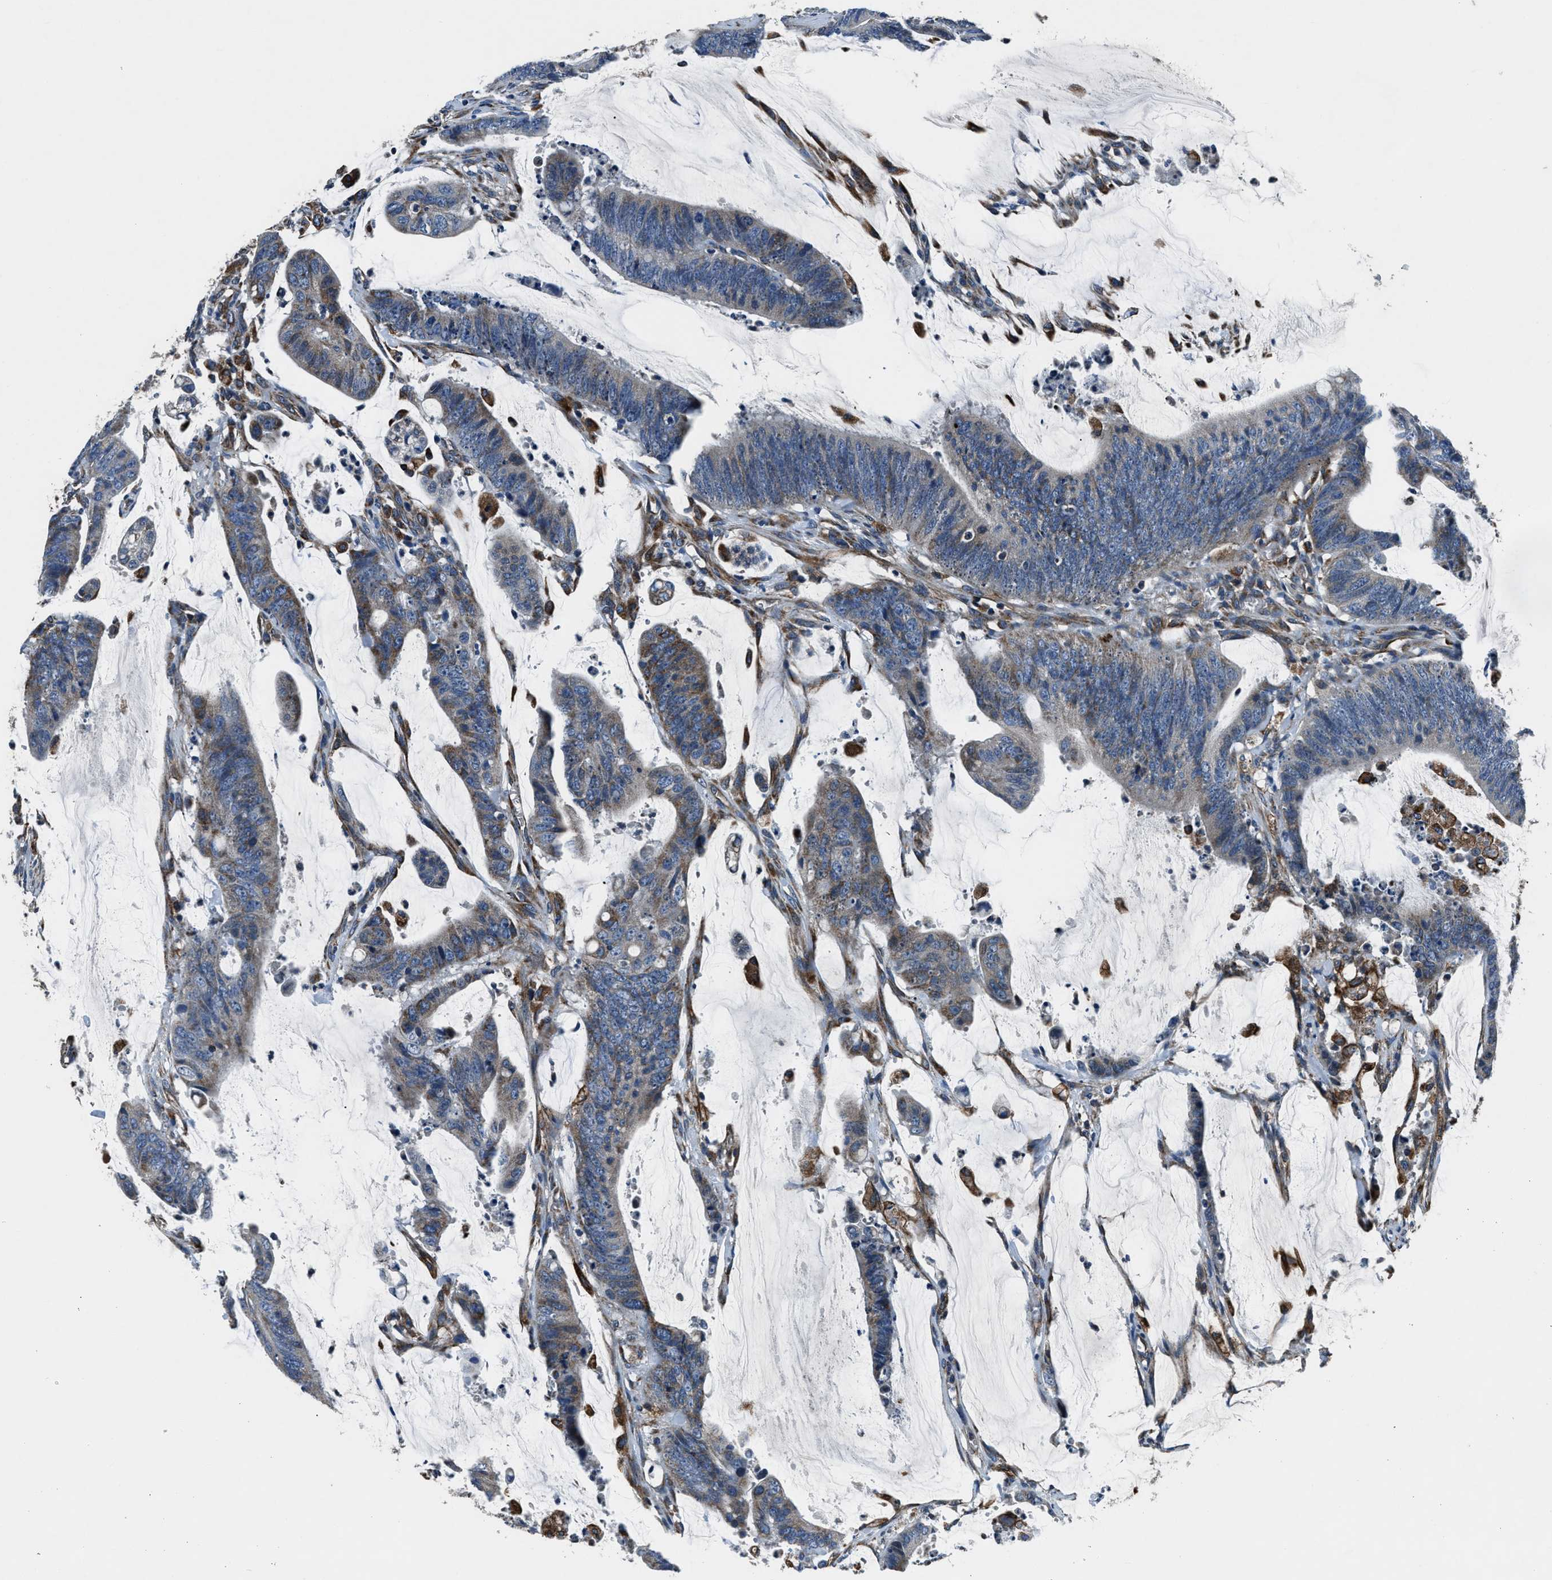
{"staining": {"intensity": "weak", "quantity": "<25%", "location": "cytoplasmic/membranous"}, "tissue": "colorectal cancer", "cell_type": "Tumor cells", "image_type": "cancer", "snomed": [{"axis": "morphology", "description": "Adenocarcinoma, NOS"}, {"axis": "topography", "description": "Rectum"}], "caption": "This photomicrograph is of colorectal cancer stained with immunohistochemistry (IHC) to label a protein in brown with the nuclei are counter-stained blue. There is no positivity in tumor cells.", "gene": "OGDH", "patient": {"sex": "female", "age": 66}}